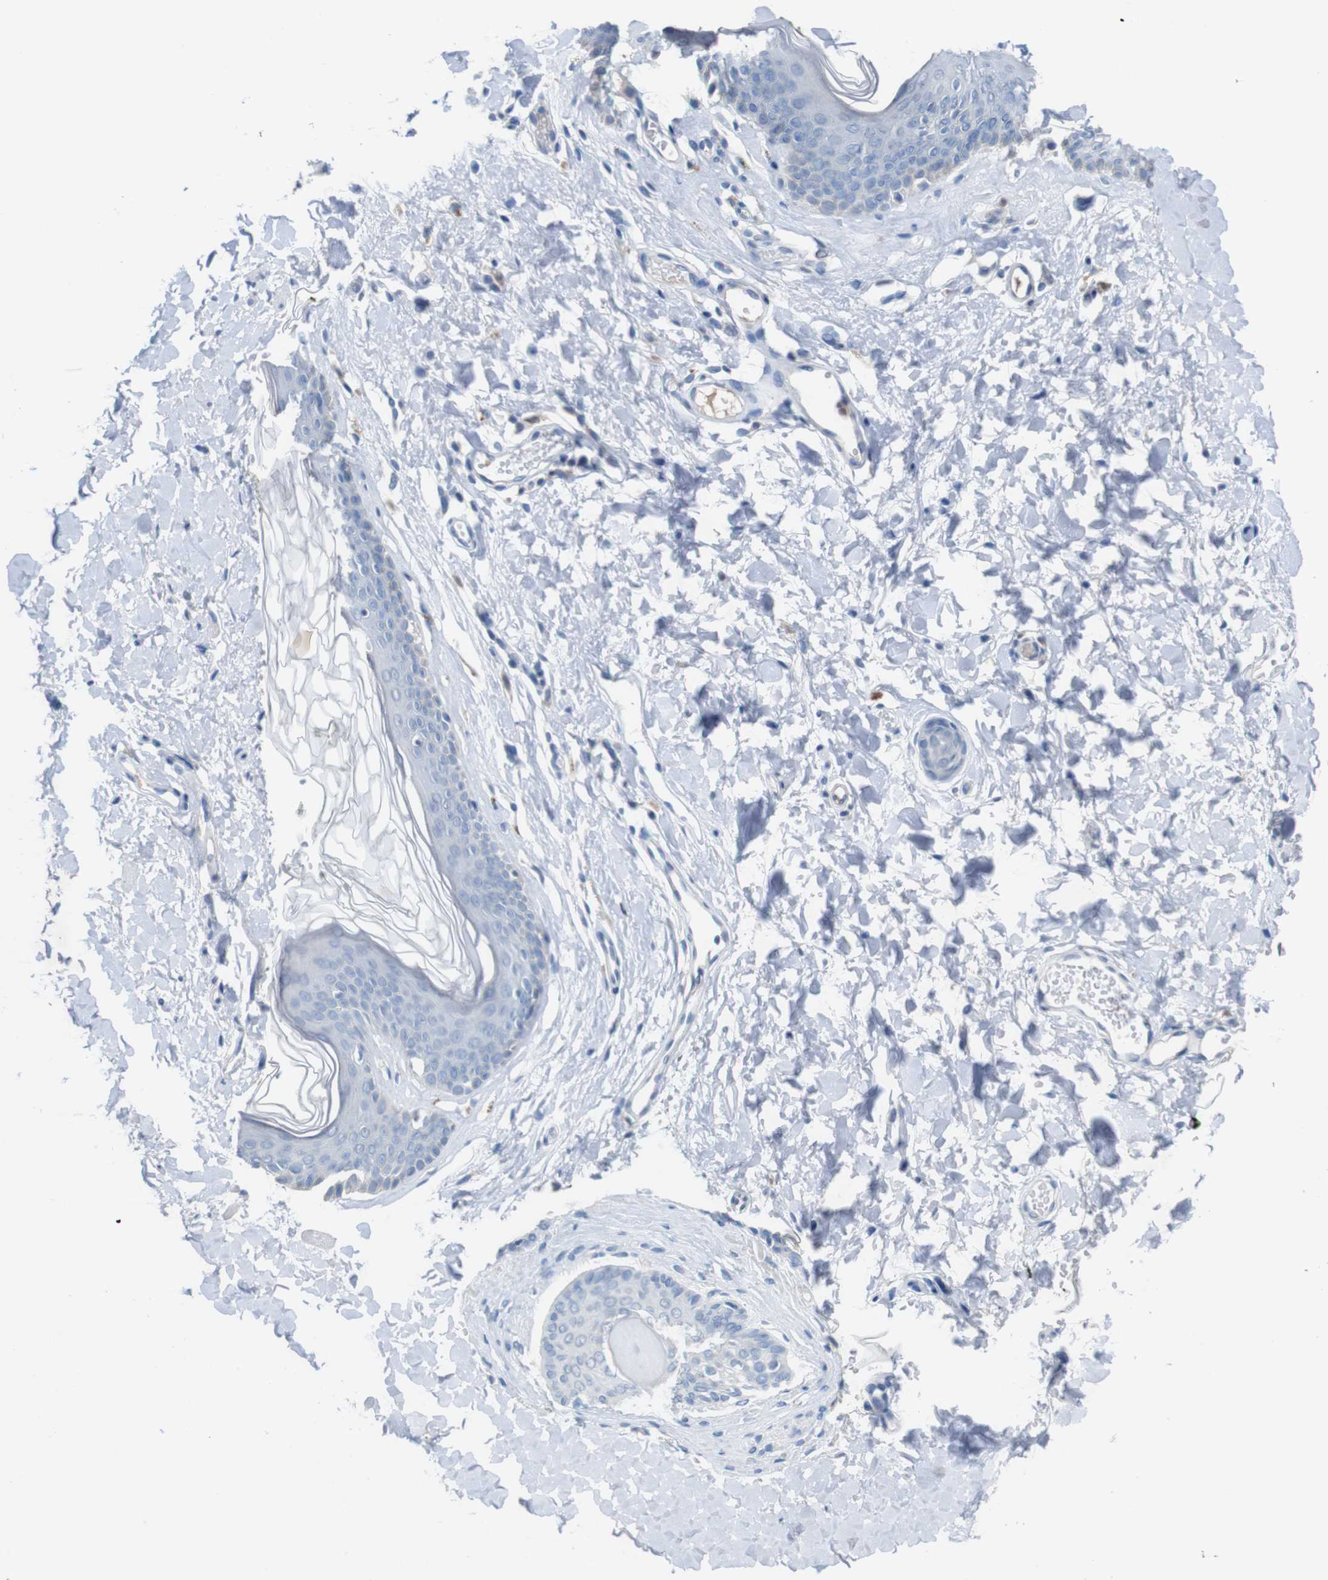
{"staining": {"intensity": "negative", "quantity": "none", "location": "none"}, "tissue": "skin", "cell_type": "Epidermal cells", "image_type": "normal", "snomed": [{"axis": "morphology", "description": "Normal tissue, NOS"}, {"axis": "morphology", "description": "Inflammation, NOS"}, {"axis": "topography", "description": "Vulva"}], "caption": "Micrograph shows no protein positivity in epidermal cells of benign skin. Brightfield microscopy of immunohistochemistry stained with DAB (3,3'-diaminobenzidine) (brown) and hematoxylin (blue), captured at high magnification.", "gene": "SLC2A8", "patient": {"sex": "female", "age": 84}}